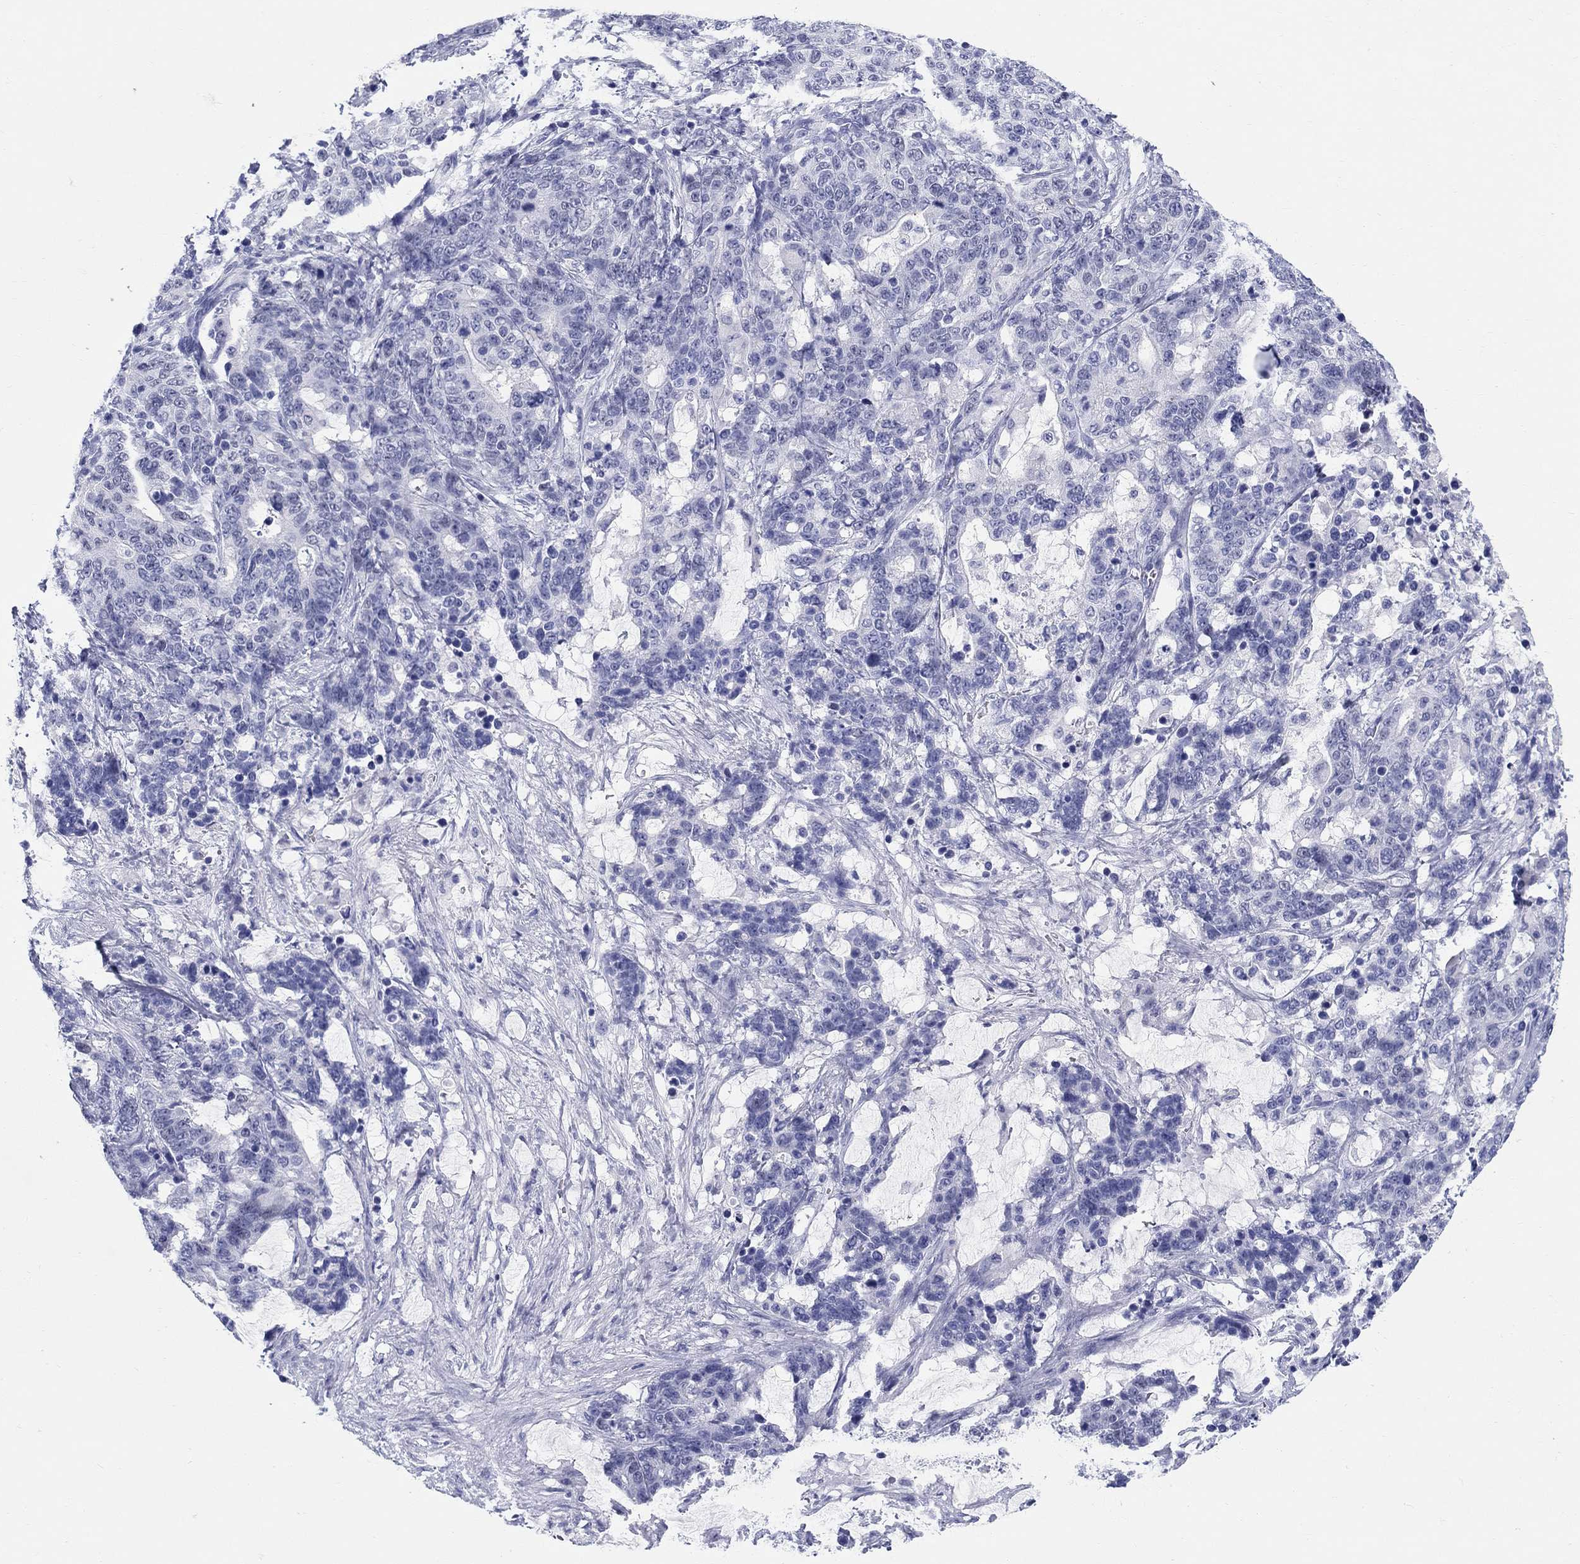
{"staining": {"intensity": "negative", "quantity": "none", "location": "none"}, "tissue": "stomach cancer", "cell_type": "Tumor cells", "image_type": "cancer", "snomed": [{"axis": "morphology", "description": "Normal tissue, NOS"}, {"axis": "morphology", "description": "Adenocarcinoma, NOS"}, {"axis": "topography", "description": "Stomach"}], "caption": "DAB immunohistochemical staining of human stomach cancer (adenocarcinoma) displays no significant expression in tumor cells.", "gene": "LAMP5", "patient": {"sex": "female", "age": 64}}